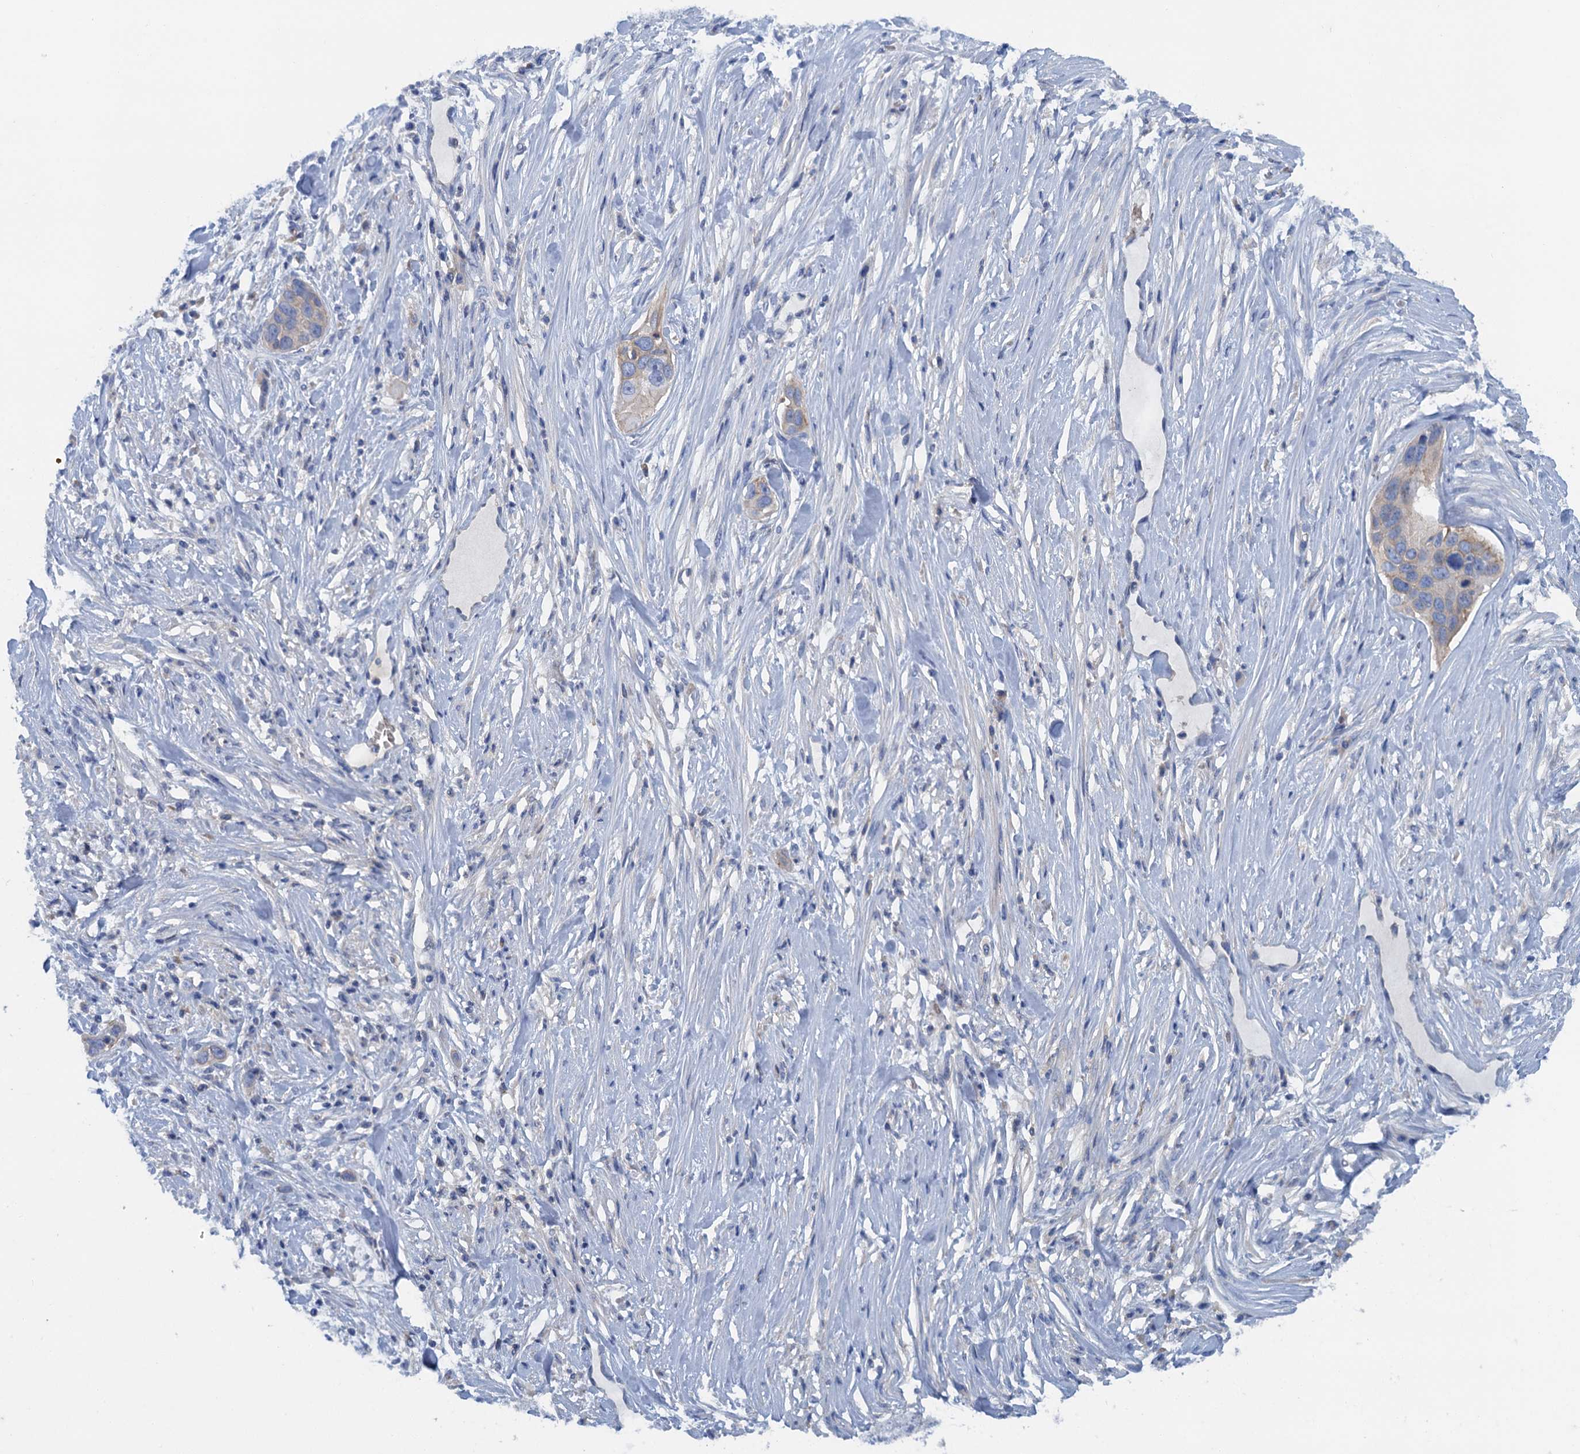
{"staining": {"intensity": "weak", "quantity": "25%-75%", "location": "cytoplasmic/membranous"}, "tissue": "pancreatic cancer", "cell_type": "Tumor cells", "image_type": "cancer", "snomed": [{"axis": "morphology", "description": "Adenocarcinoma, NOS"}, {"axis": "topography", "description": "Pancreas"}], "caption": "A brown stain labels weak cytoplasmic/membranous staining of a protein in human pancreatic cancer (adenocarcinoma) tumor cells.", "gene": "MYADML2", "patient": {"sex": "female", "age": 60}}